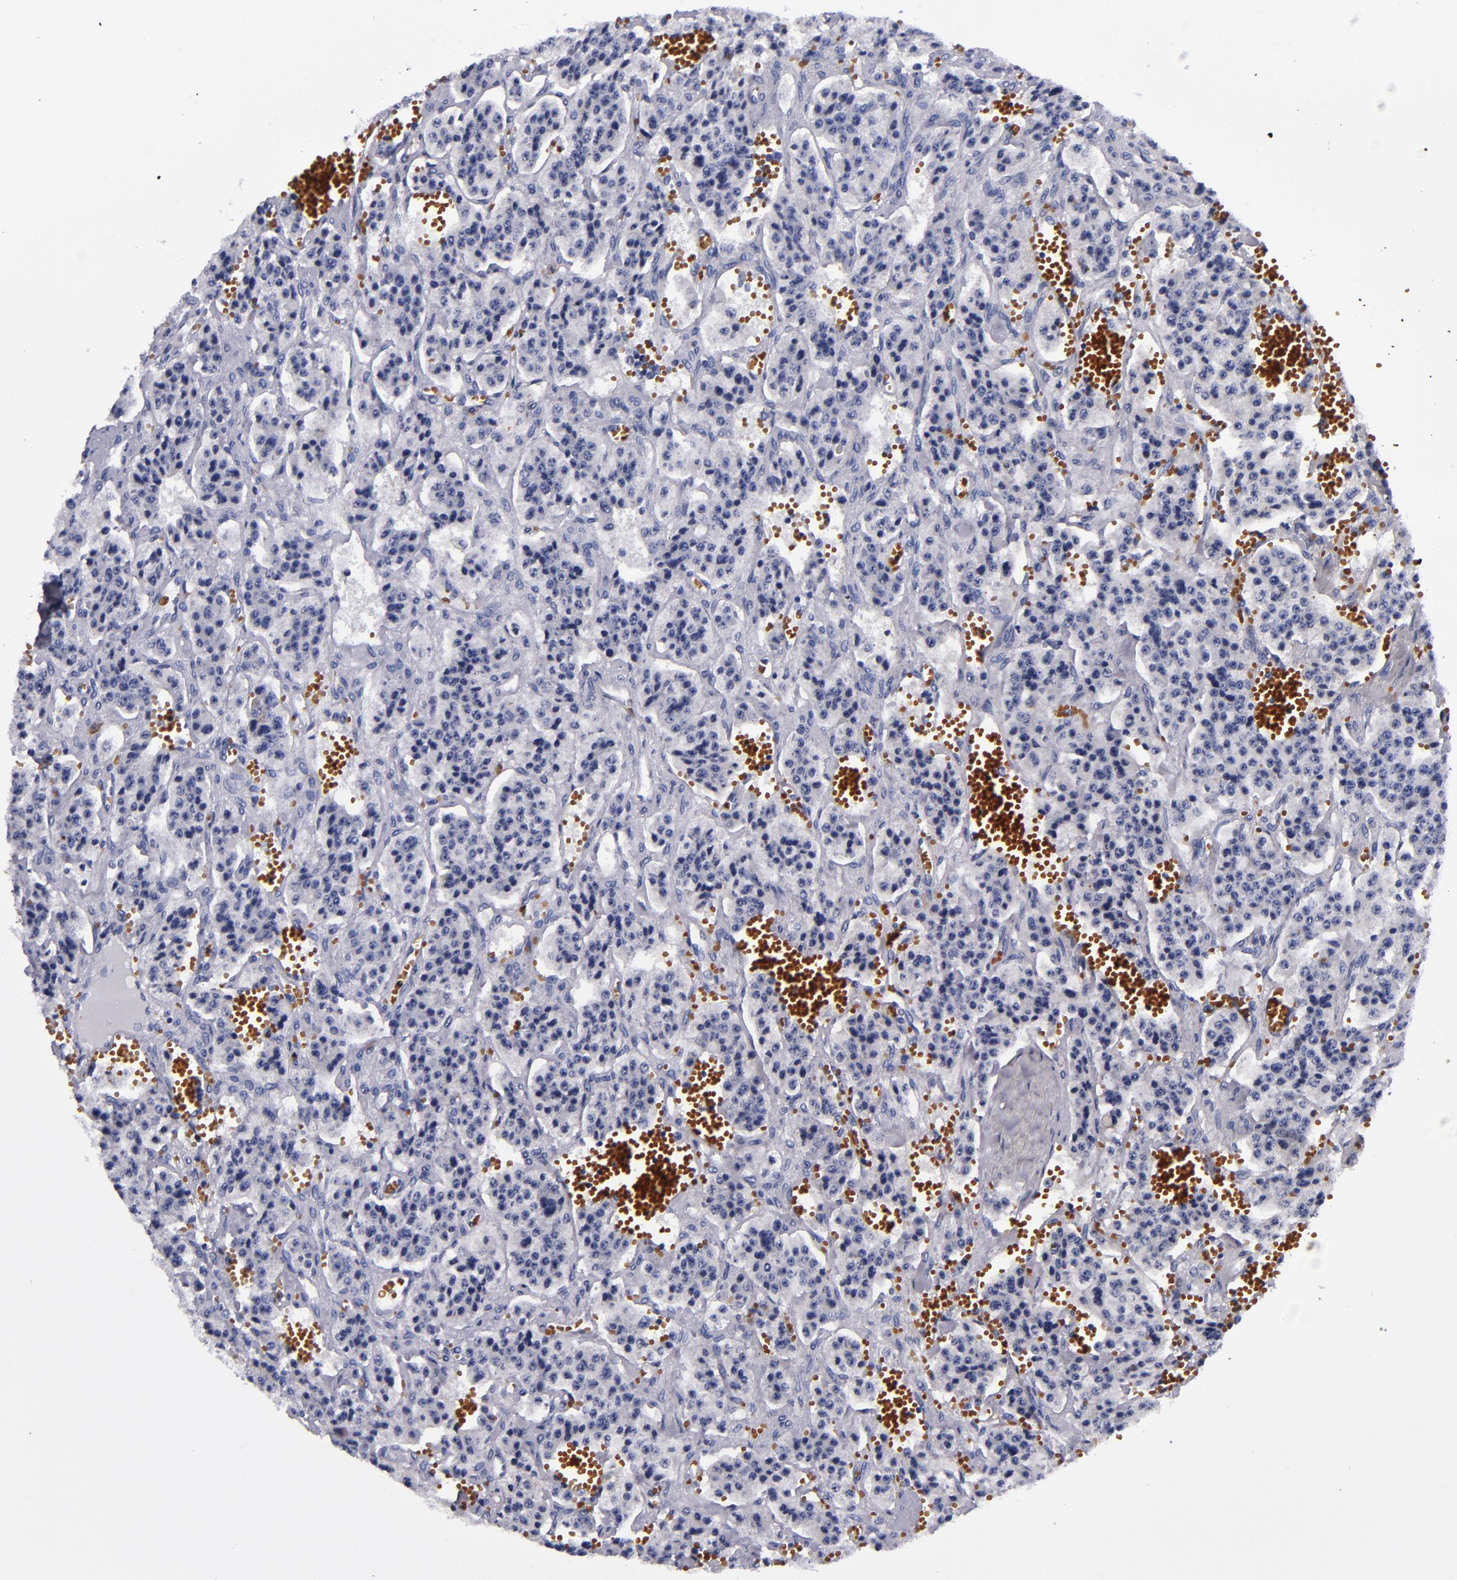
{"staining": {"intensity": "negative", "quantity": "none", "location": "none"}, "tissue": "carcinoid", "cell_type": "Tumor cells", "image_type": "cancer", "snomed": [{"axis": "morphology", "description": "Carcinoid, malignant, NOS"}, {"axis": "topography", "description": "Small intestine"}], "caption": "Carcinoid stained for a protein using immunohistochemistry demonstrates no expression tumor cells.", "gene": "S100A8", "patient": {"sex": "male", "age": 52}}